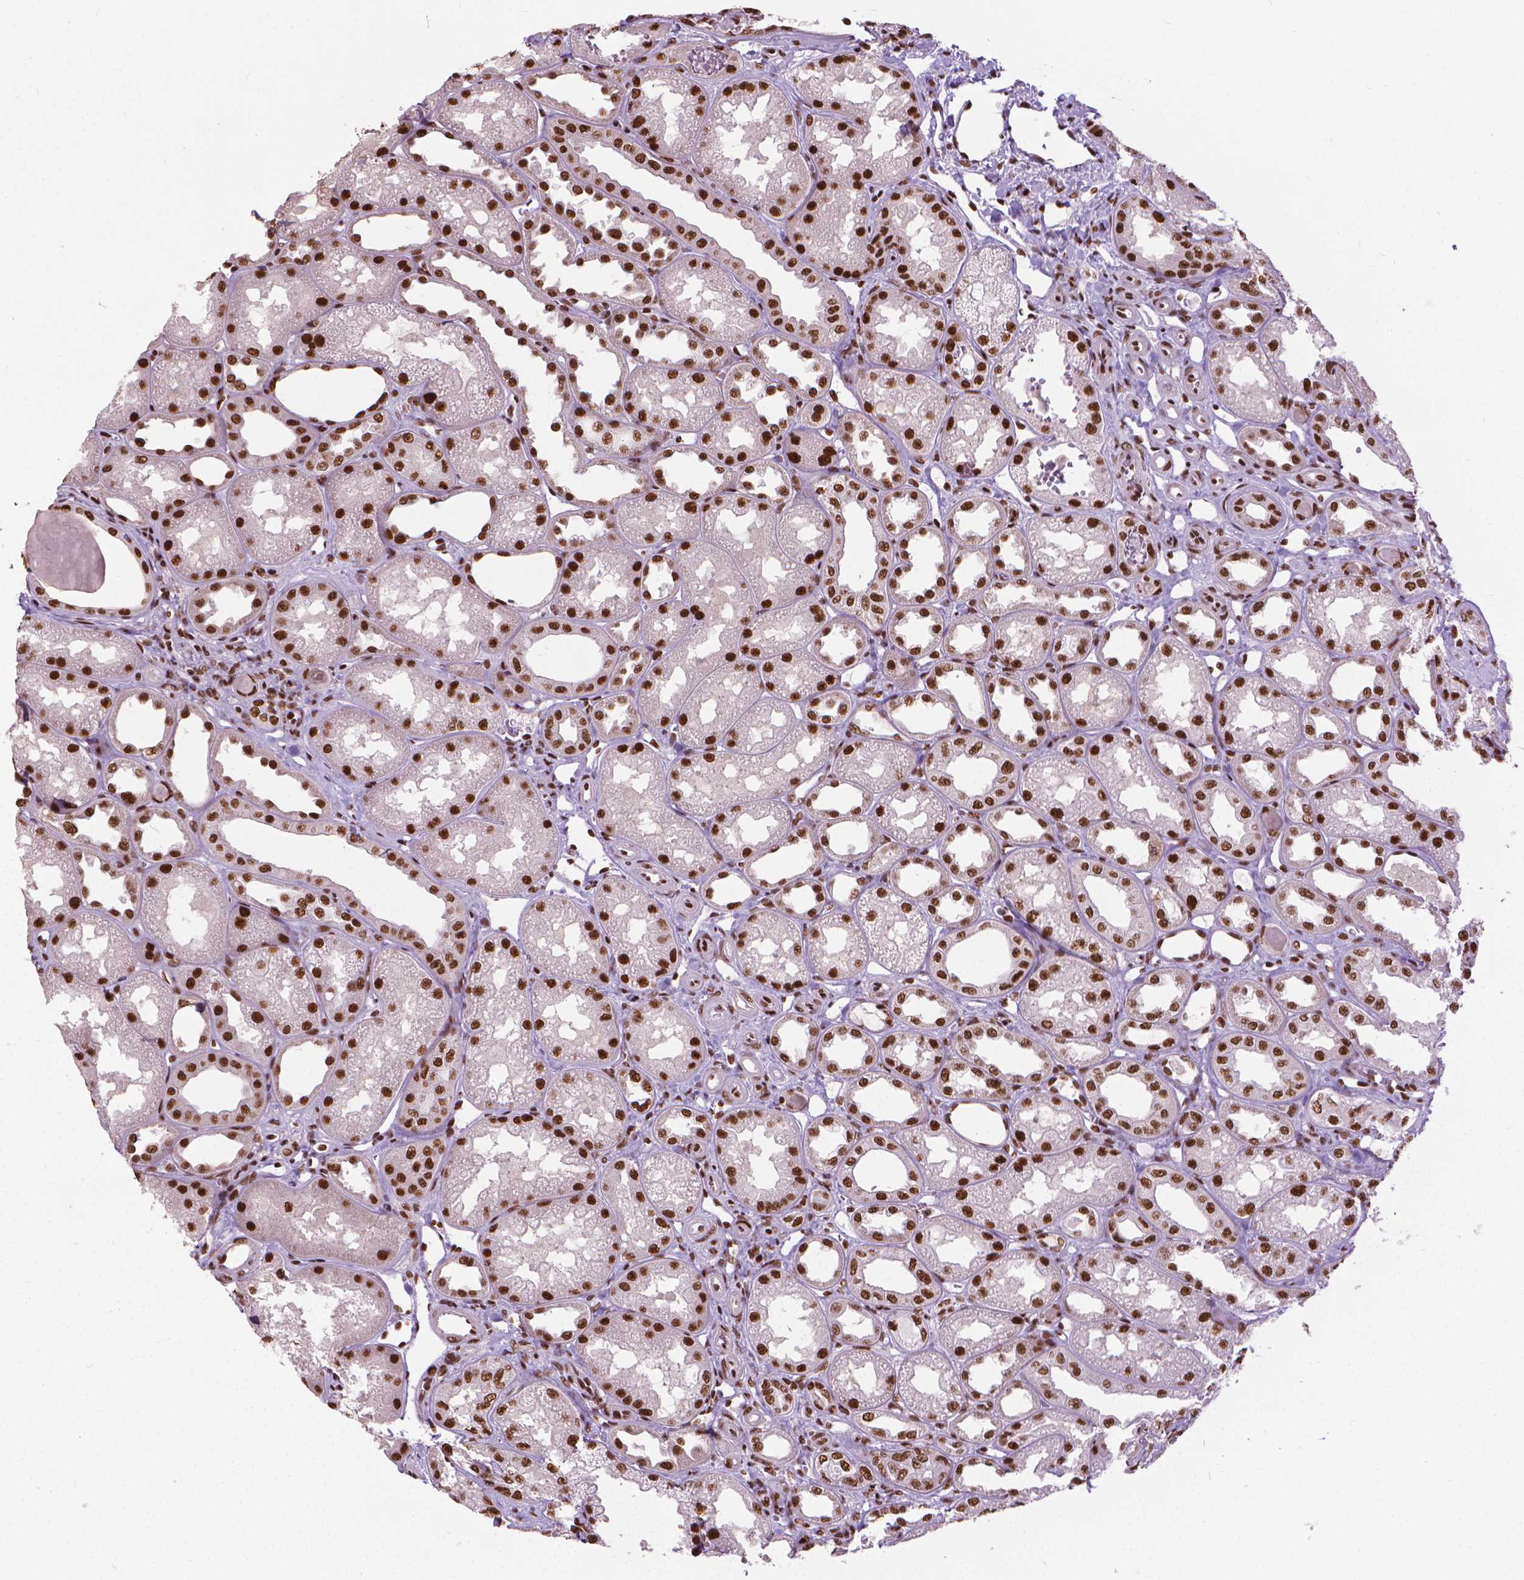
{"staining": {"intensity": "moderate", "quantity": ">75%", "location": "nuclear"}, "tissue": "kidney", "cell_type": "Cells in glomeruli", "image_type": "normal", "snomed": [{"axis": "morphology", "description": "Normal tissue, NOS"}, {"axis": "topography", "description": "Kidney"}], "caption": "DAB (3,3'-diaminobenzidine) immunohistochemical staining of unremarkable kidney displays moderate nuclear protein positivity in approximately >75% of cells in glomeruli. (Brightfield microscopy of DAB IHC at high magnification).", "gene": "AKAP8", "patient": {"sex": "male", "age": 61}}